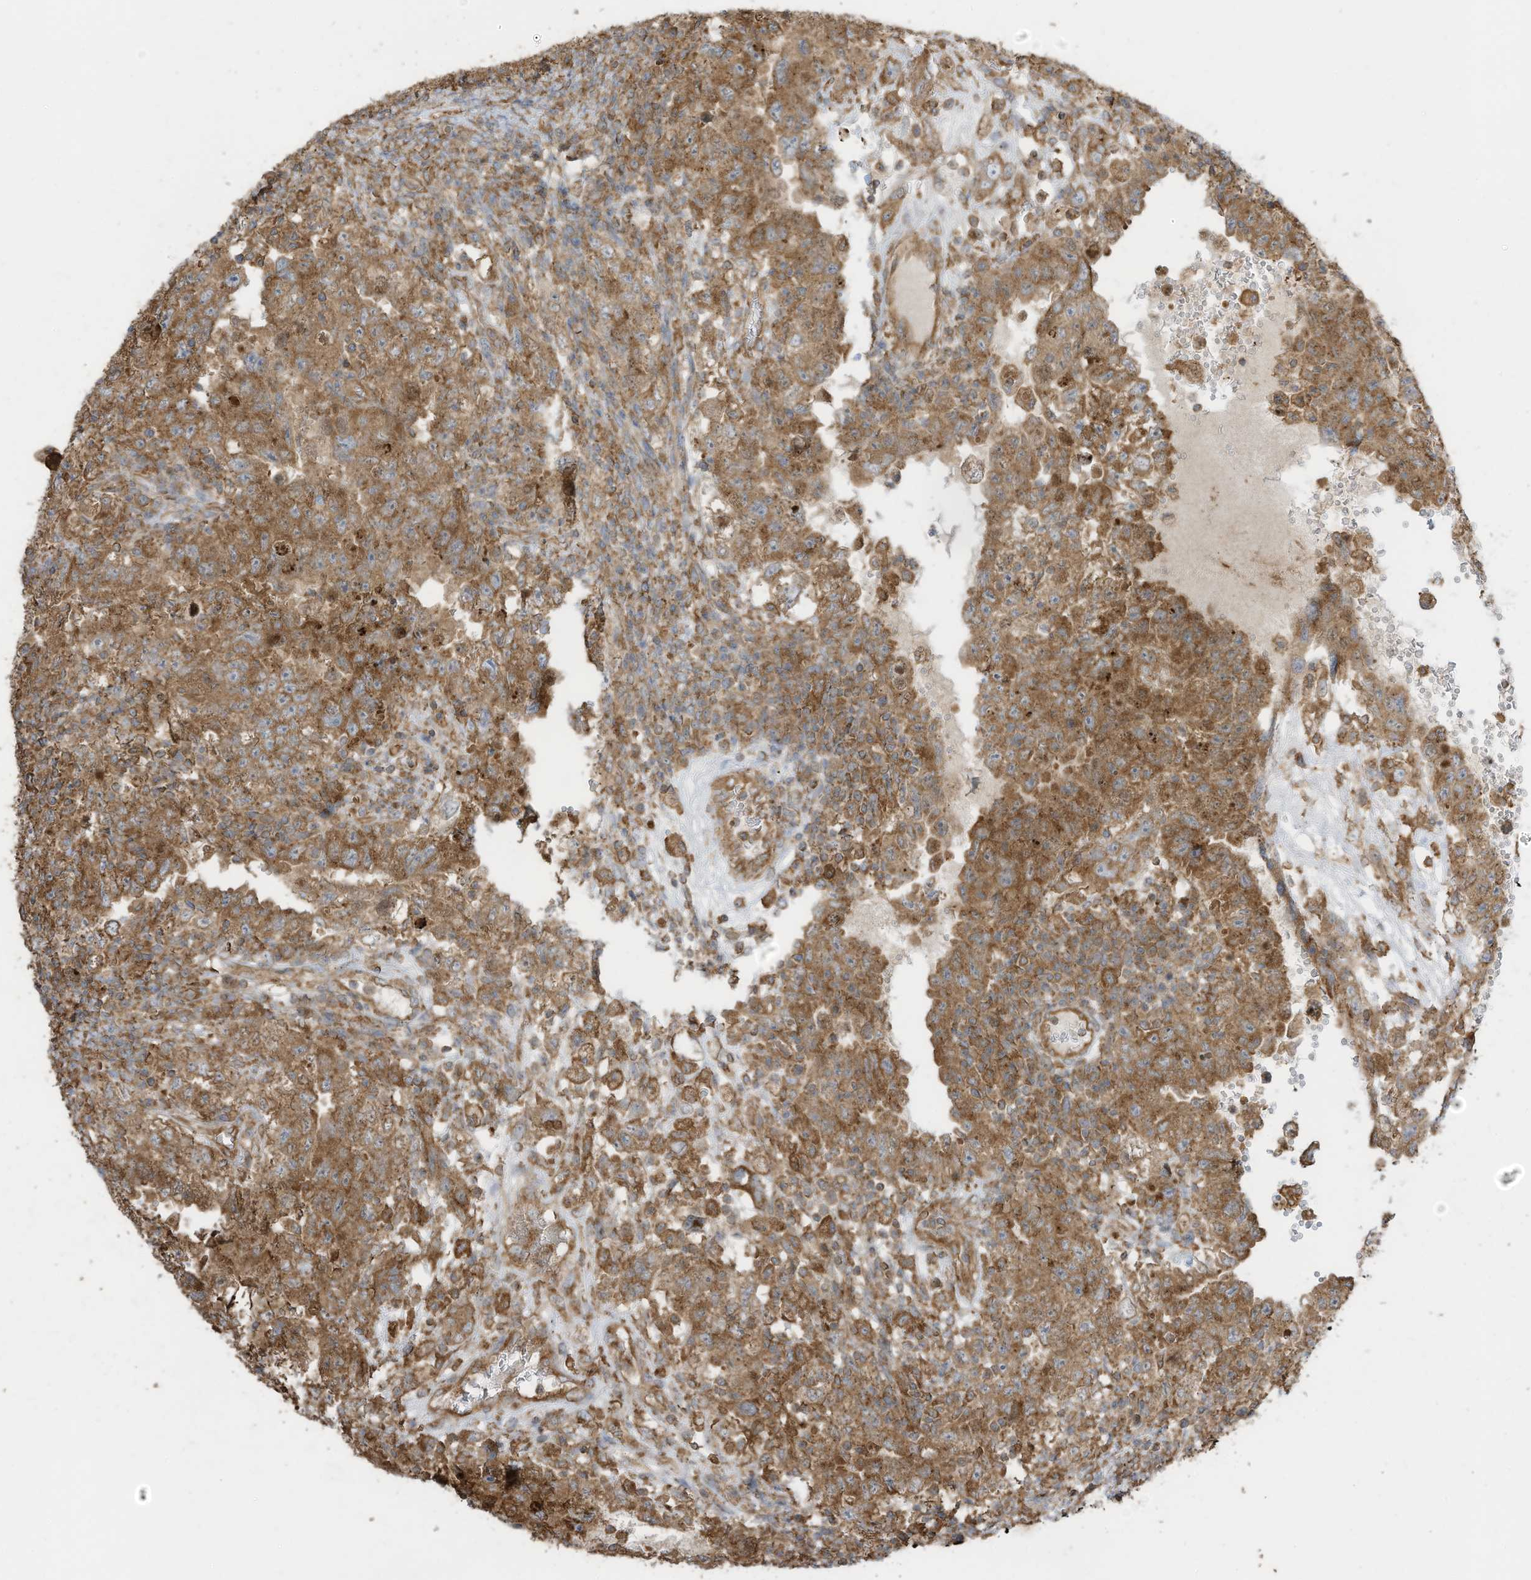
{"staining": {"intensity": "moderate", "quantity": ">75%", "location": "cytoplasmic/membranous"}, "tissue": "testis cancer", "cell_type": "Tumor cells", "image_type": "cancer", "snomed": [{"axis": "morphology", "description": "Carcinoma, Embryonal, NOS"}, {"axis": "topography", "description": "Testis"}], "caption": "Brown immunohistochemical staining in human testis cancer exhibits moderate cytoplasmic/membranous staining in approximately >75% of tumor cells. (Brightfield microscopy of DAB IHC at high magnification).", "gene": "CGAS", "patient": {"sex": "male", "age": 26}}